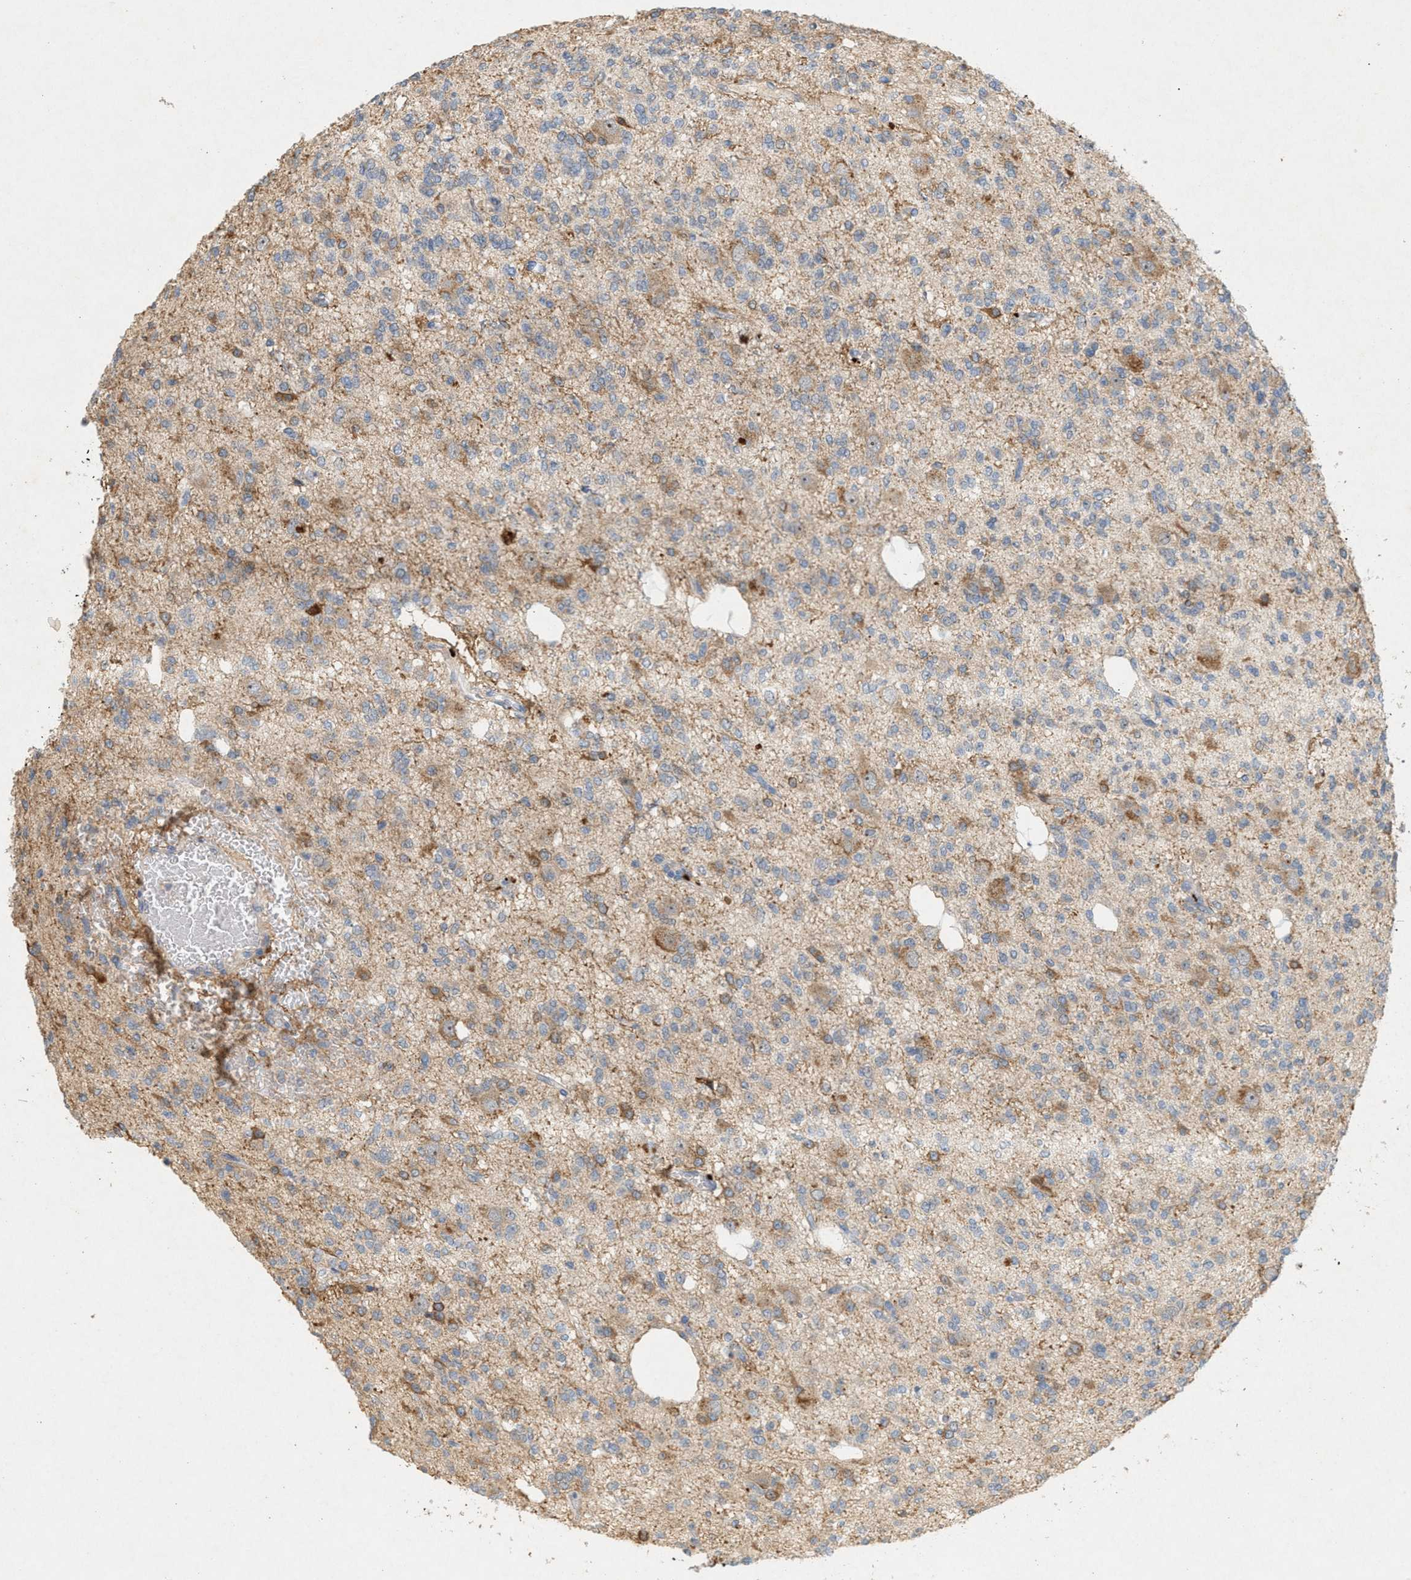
{"staining": {"intensity": "moderate", "quantity": "<25%", "location": "cytoplasmic/membranous"}, "tissue": "glioma", "cell_type": "Tumor cells", "image_type": "cancer", "snomed": [{"axis": "morphology", "description": "Glioma, malignant, Low grade"}, {"axis": "topography", "description": "Brain"}], "caption": "High-power microscopy captured an immunohistochemistry photomicrograph of glioma, revealing moderate cytoplasmic/membranous positivity in about <25% of tumor cells.", "gene": "DCAF7", "patient": {"sex": "male", "age": 38}}